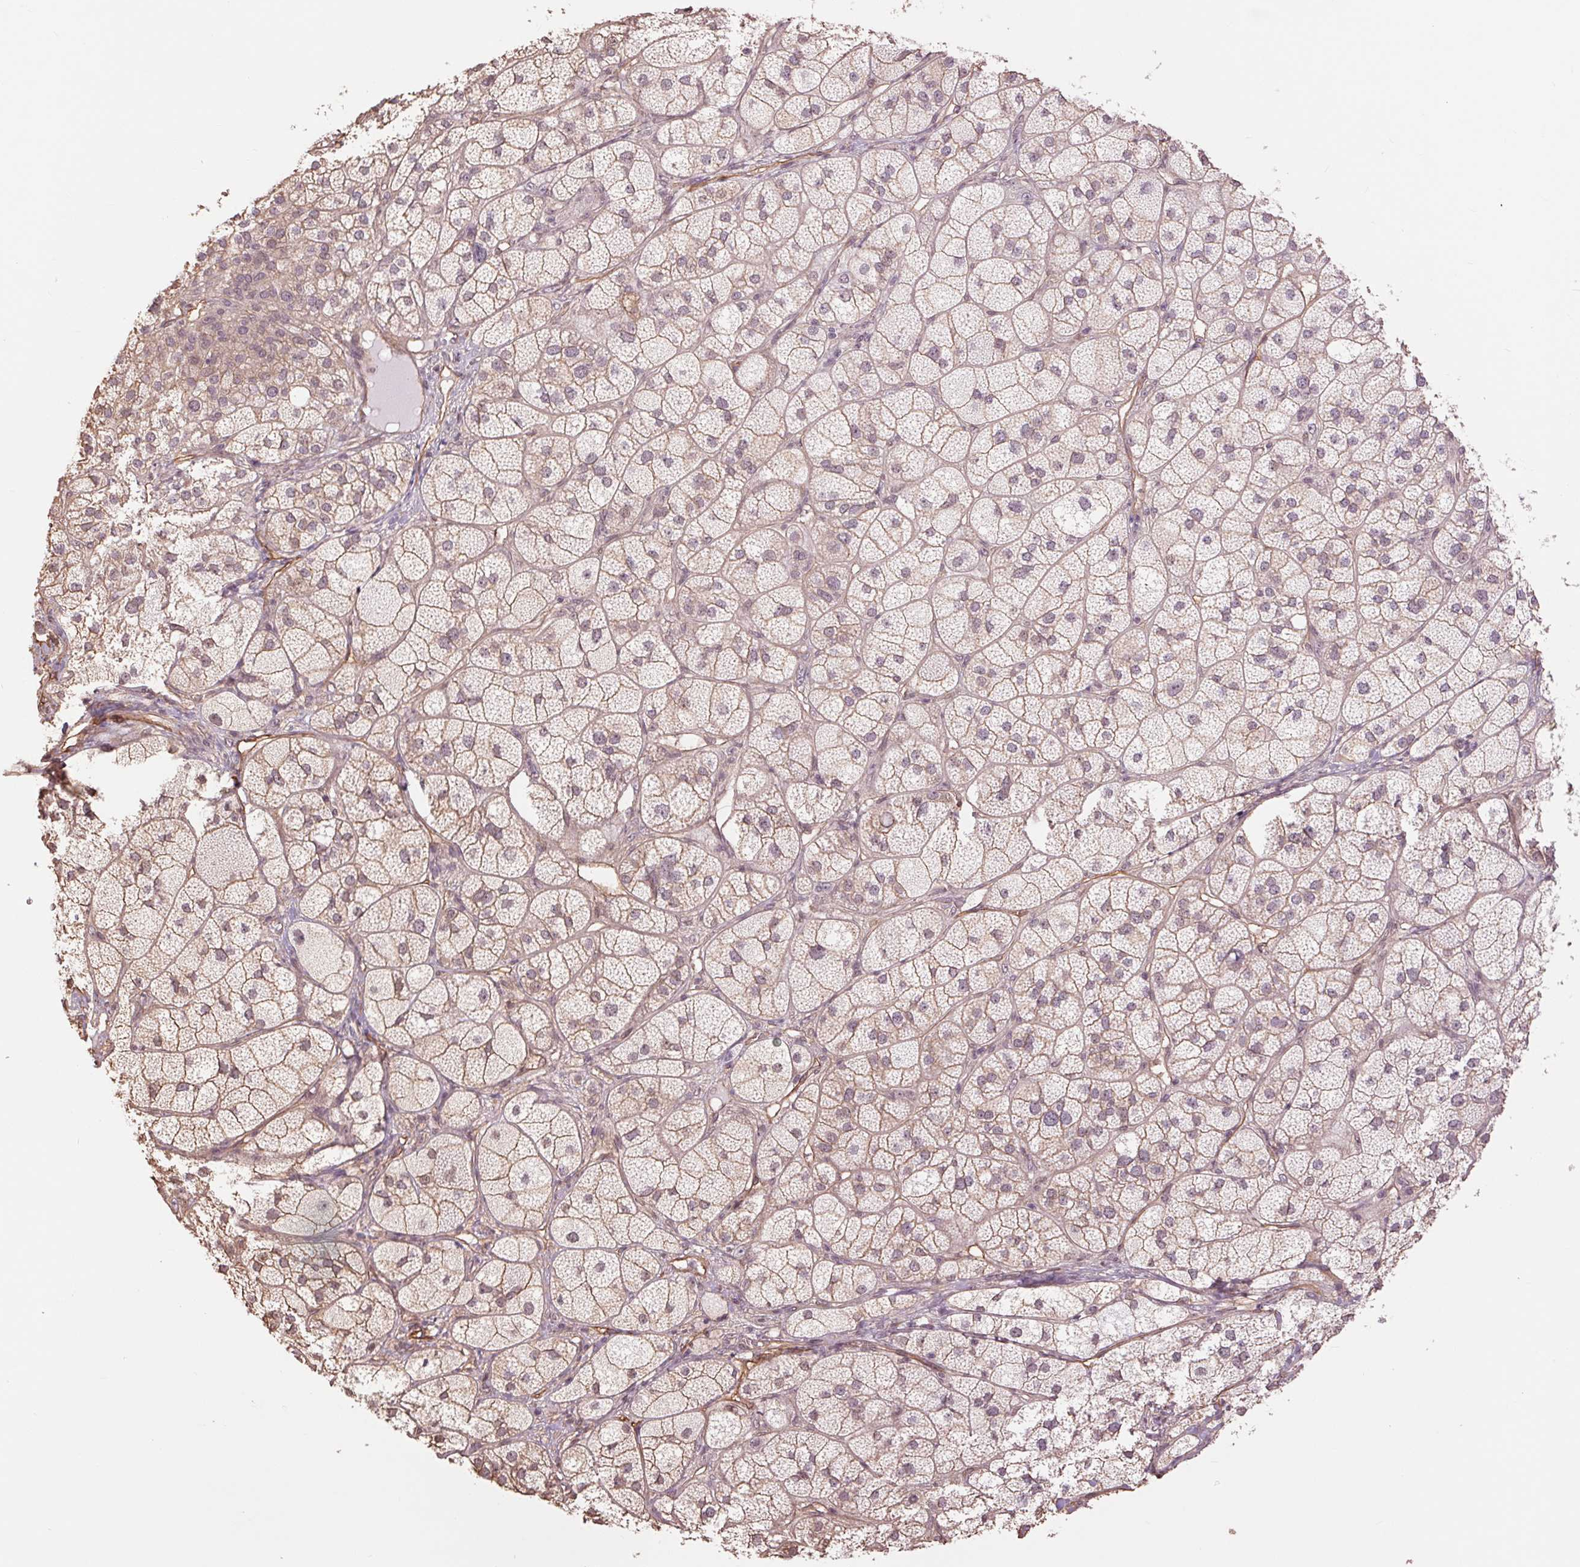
{"staining": {"intensity": "weak", "quantity": "25%-75%", "location": "cytoplasmic/membranous"}, "tissue": "adrenal gland", "cell_type": "Glandular cells", "image_type": "normal", "snomed": [{"axis": "morphology", "description": "Normal tissue, NOS"}, {"axis": "topography", "description": "Adrenal gland"}], "caption": "This photomicrograph displays benign adrenal gland stained with immunohistochemistry (IHC) to label a protein in brown. The cytoplasmic/membranous of glandular cells show weak positivity for the protein. Nuclei are counter-stained blue.", "gene": "PALM", "patient": {"sex": "female", "age": 60}}